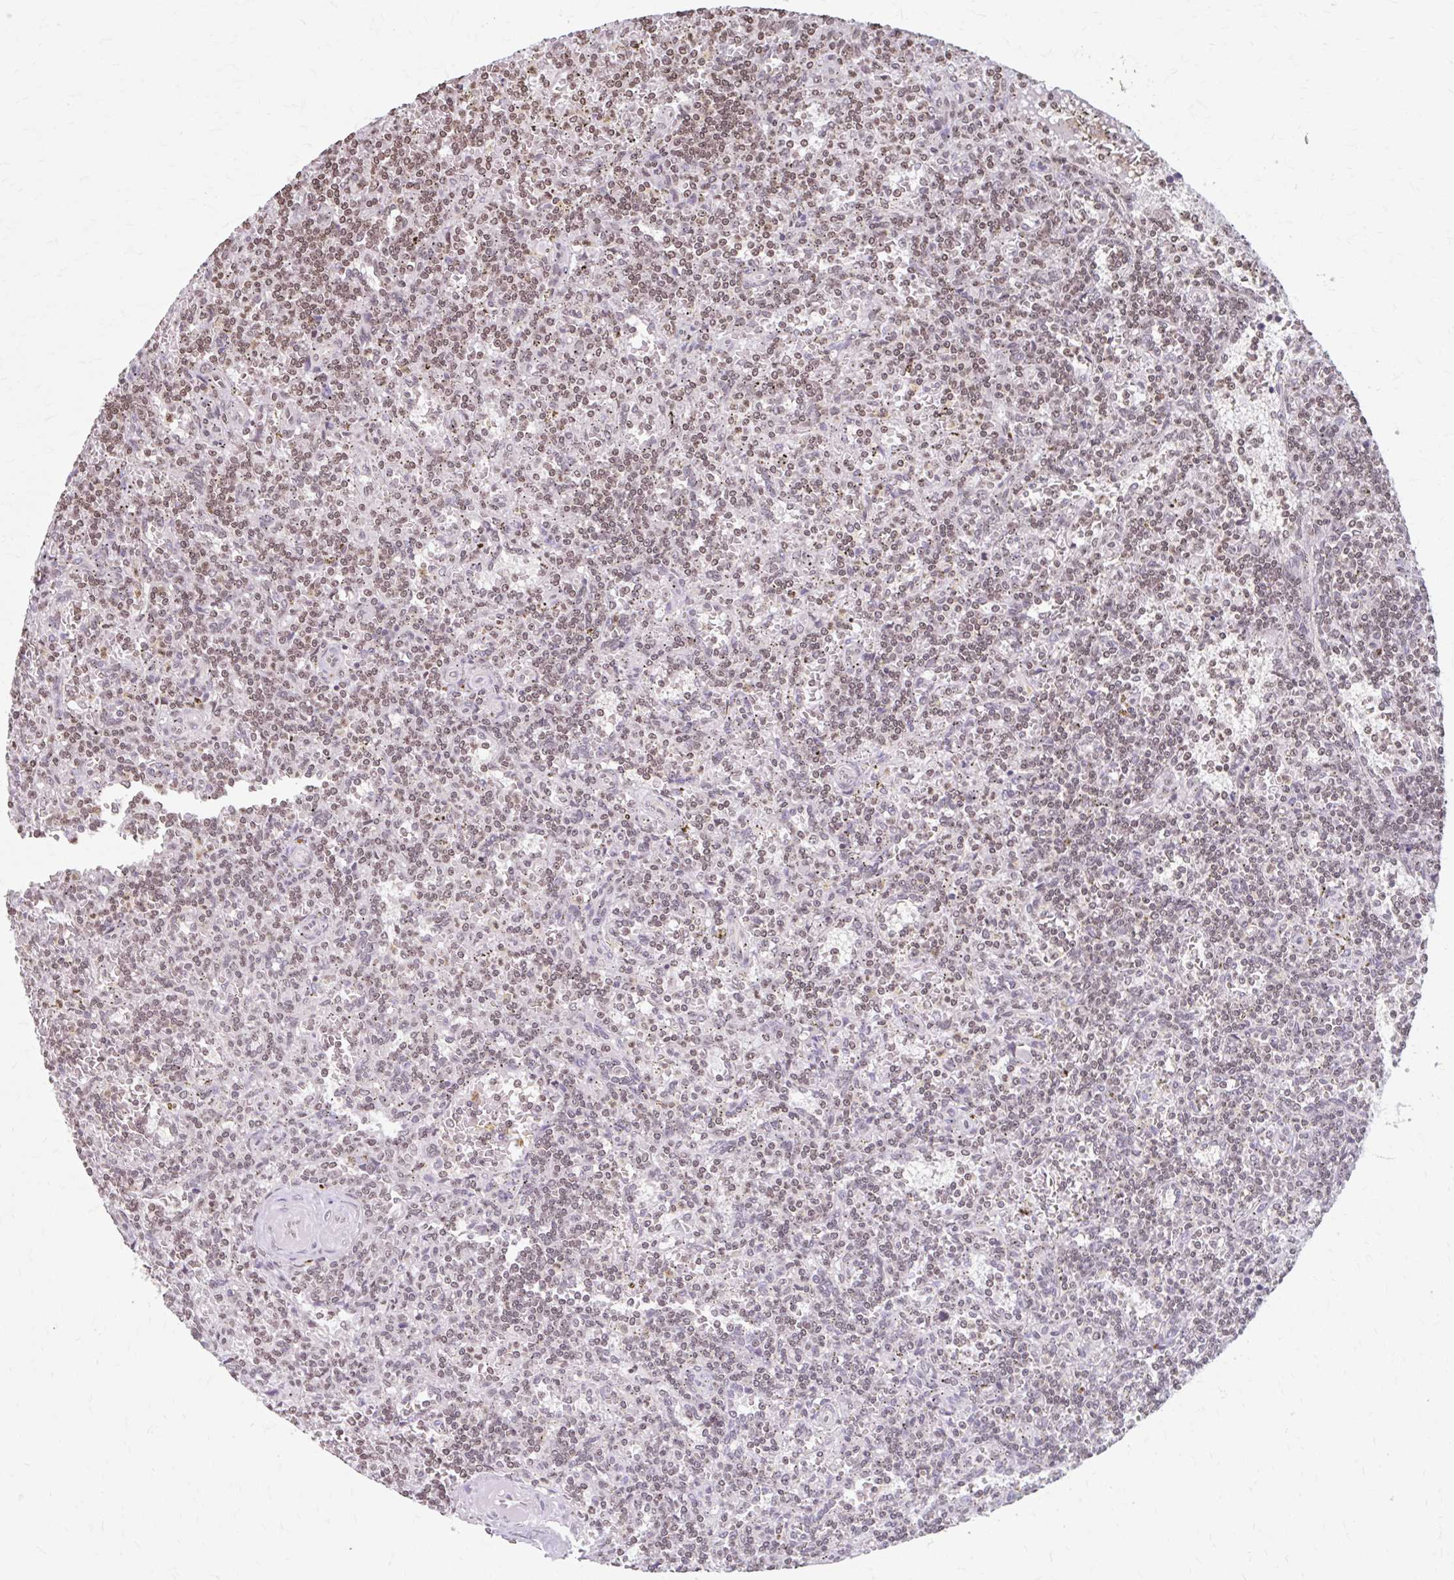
{"staining": {"intensity": "moderate", "quantity": ">75%", "location": "nuclear"}, "tissue": "lymphoma", "cell_type": "Tumor cells", "image_type": "cancer", "snomed": [{"axis": "morphology", "description": "Malignant lymphoma, non-Hodgkin's type, Low grade"}, {"axis": "topography", "description": "Spleen"}], "caption": "Immunohistochemistry (IHC) of human lymphoma reveals medium levels of moderate nuclear expression in approximately >75% of tumor cells.", "gene": "ORC3", "patient": {"sex": "male", "age": 73}}